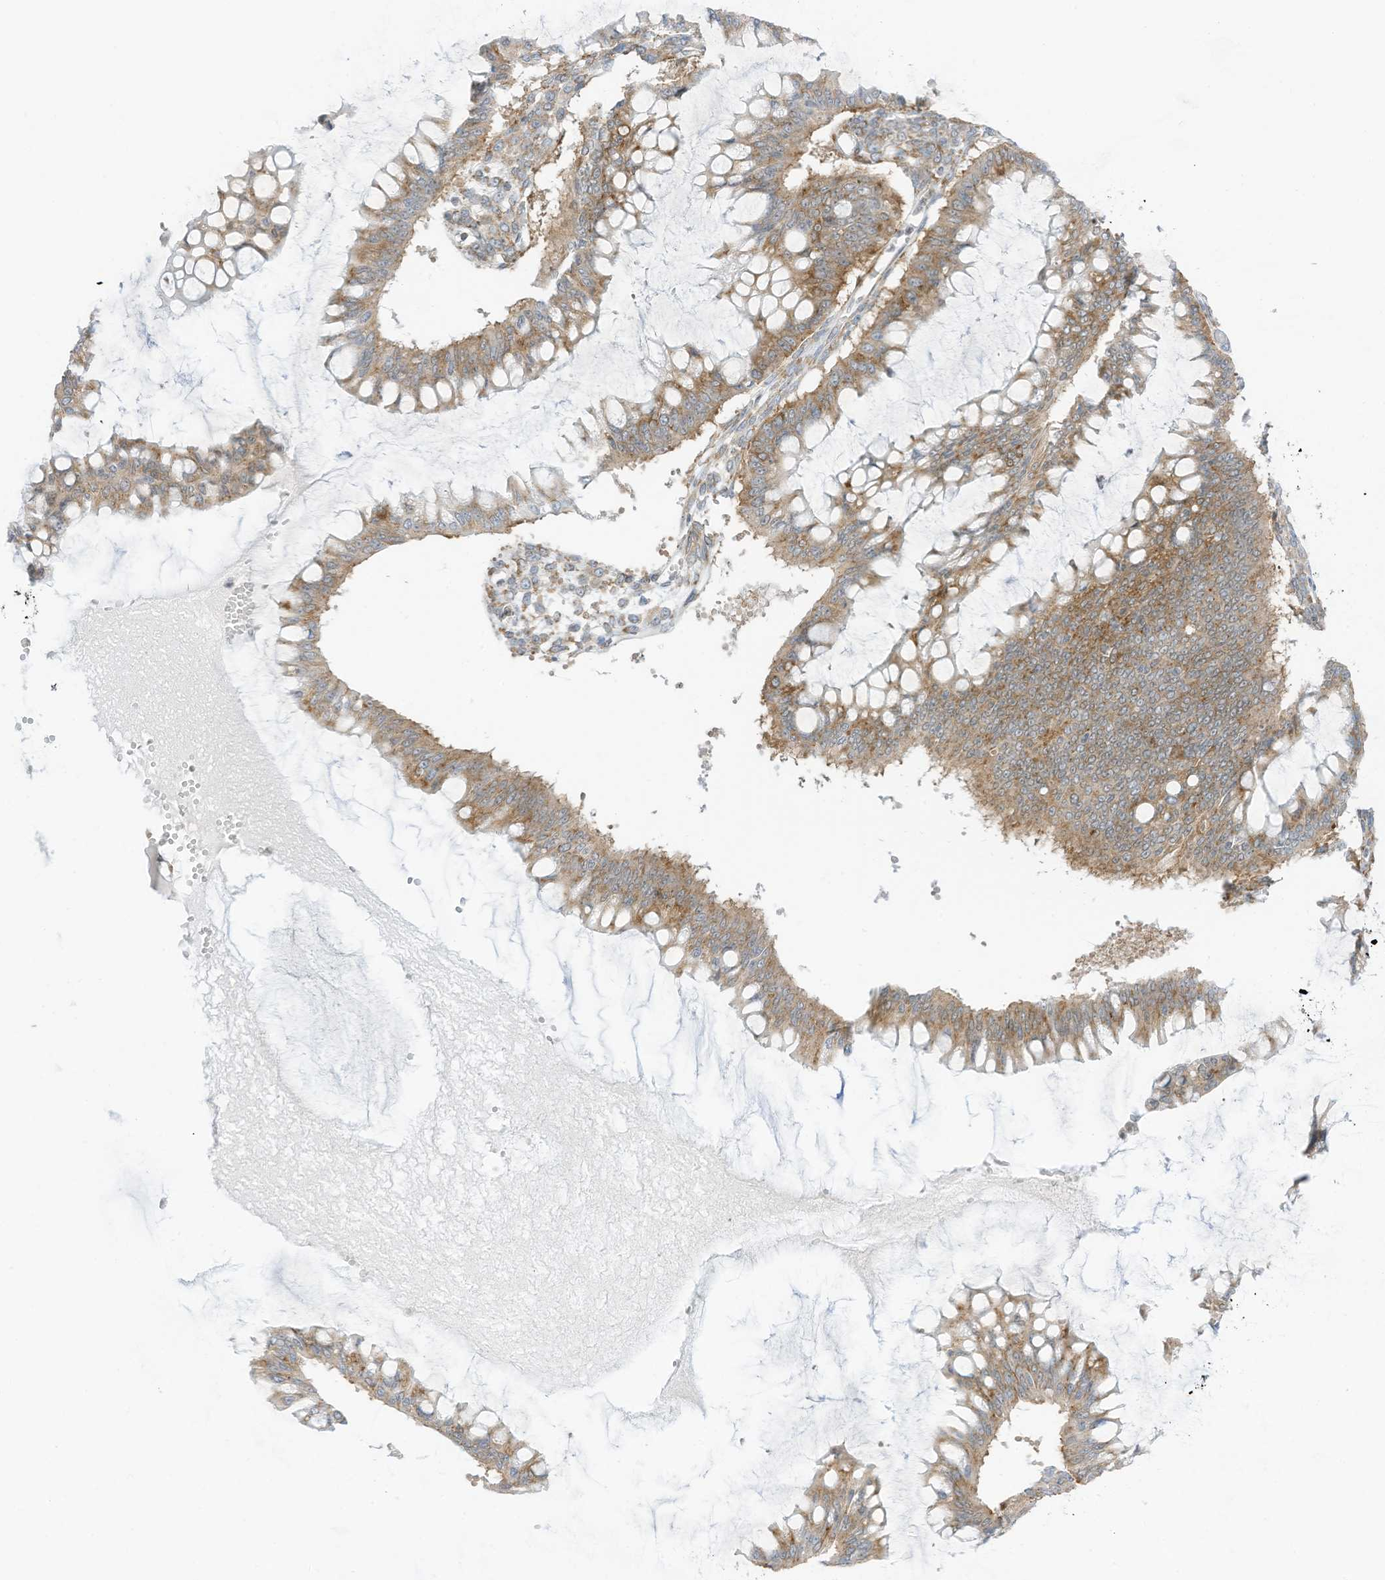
{"staining": {"intensity": "moderate", "quantity": ">75%", "location": "cytoplasmic/membranous"}, "tissue": "ovarian cancer", "cell_type": "Tumor cells", "image_type": "cancer", "snomed": [{"axis": "morphology", "description": "Cystadenocarcinoma, mucinous, NOS"}, {"axis": "topography", "description": "Ovary"}], "caption": "Protein analysis of ovarian cancer tissue shows moderate cytoplasmic/membranous staining in approximately >75% of tumor cells.", "gene": "EDF1", "patient": {"sex": "female", "age": 73}}